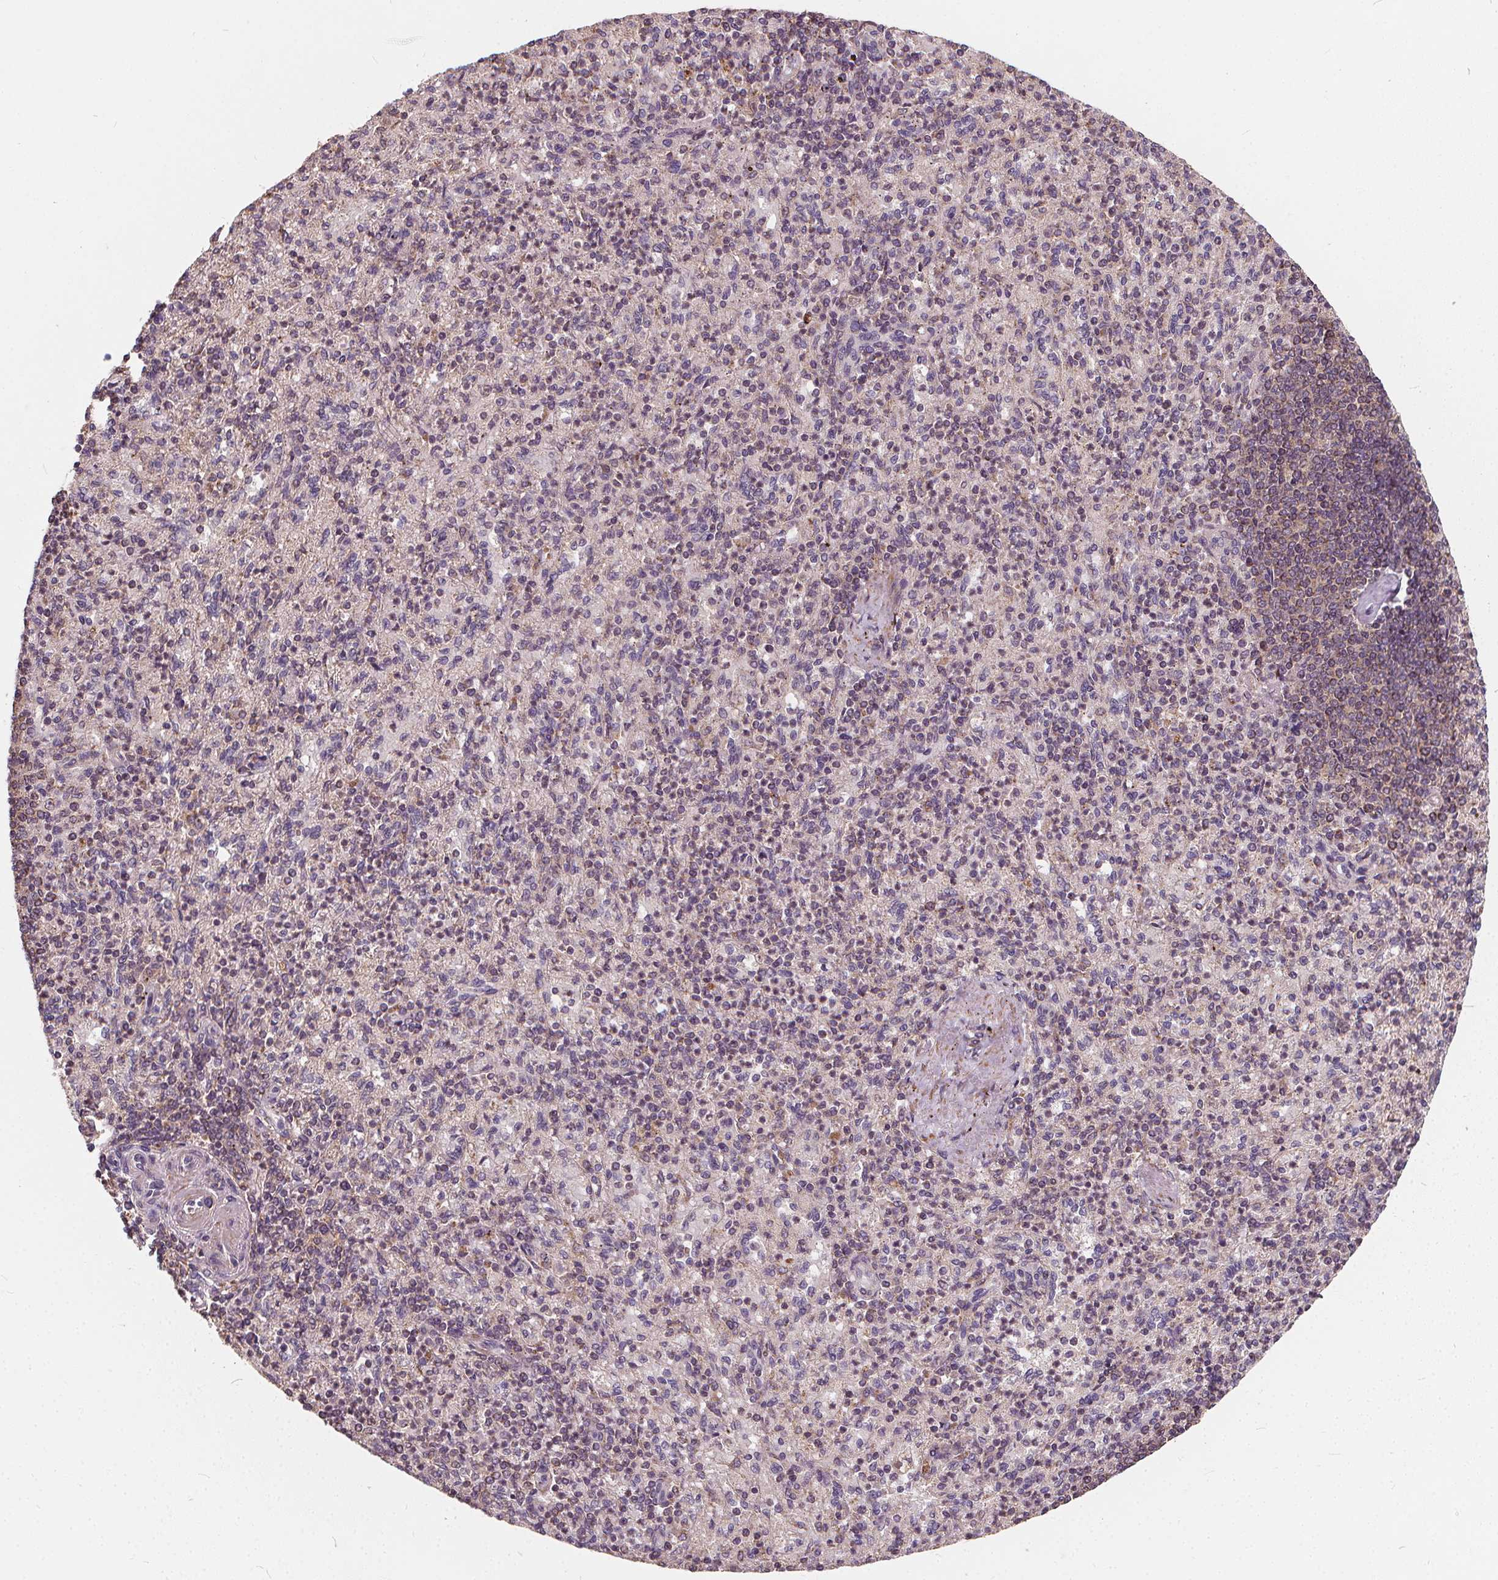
{"staining": {"intensity": "negative", "quantity": "none", "location": "none"}, "tissue": "spleen", "cell_type": "Cells in red pulp", "image_type": "normal", "snomed": [{"axis": "morphology", "description": "Normal tissue, NOS"}, {"axis": "topography", "description": "Spleen"}], "caption": "Immunohistochemistry (IHC) of normal human spleen reveals no positivity in cells in red pulp.", "gene": "ORAI2", "patient": {"sex": "female", "age": 74}}